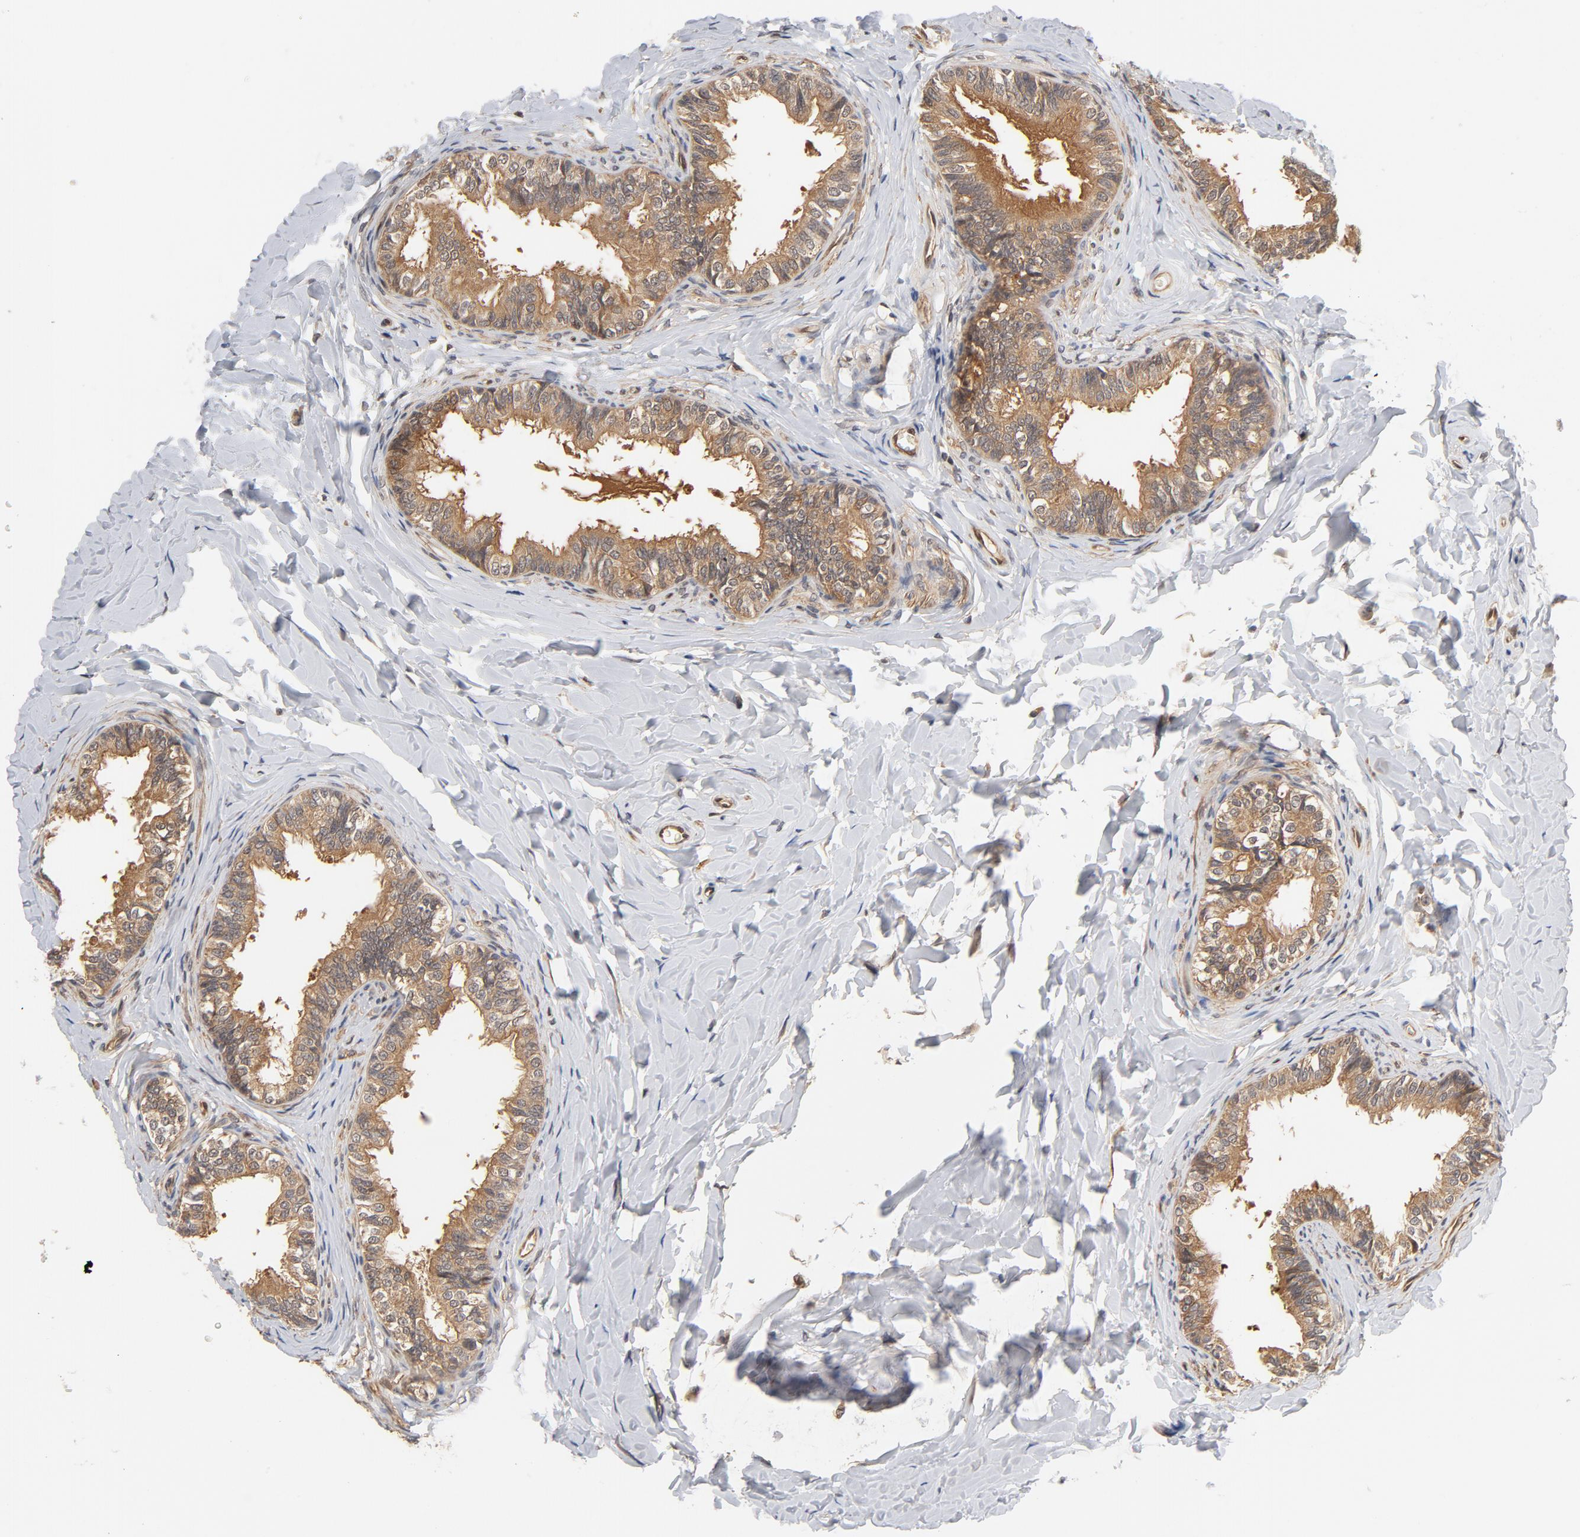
{"staining": {"intensity": "moderate", "quantity": ">75%", "location": "cytoplasmic/membranous,nuclear"}, "tissue": "epididymis", "cell_type": "Glandular cells", "image_type": "normal", "snomed": [{"axis": "morphology", "description": "Normal tissue, NOS"}, {"axis": "topography", "description": "Epididymis"}], "caption": "Immunohistochemistry (DAB) staining of normal human epididymis exhibits moderate cytoplasmic/membranous,nuclear protein expression in about >75% of glandular cells.", "gene": "CDC37", "patient": {"sex": "male", "age": 26}}